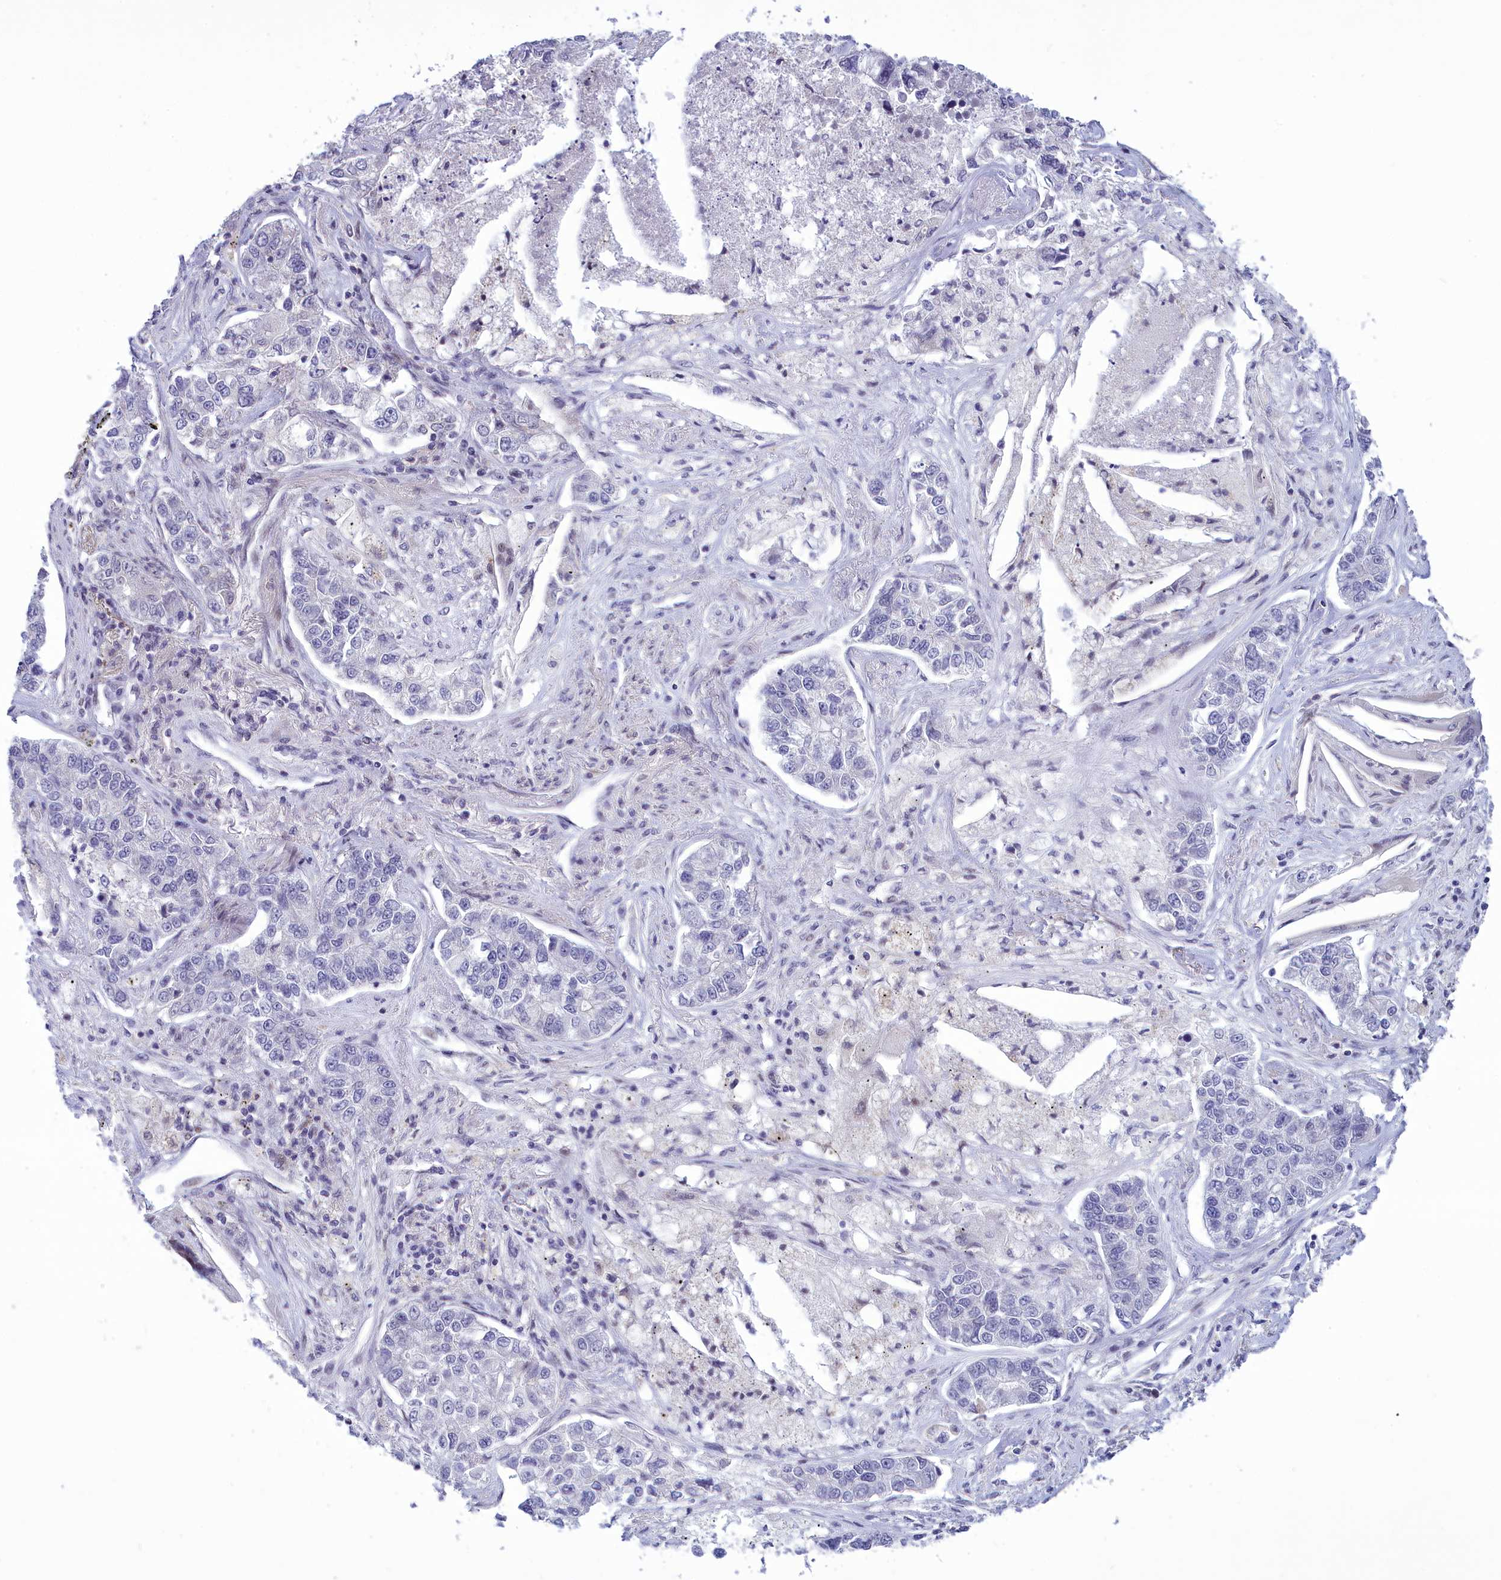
{"staining": {"intensity": "negative", "quantity": "none", "location": "none"}, "tissue": "lung cancer", "cell_type": "Tumor cells", "image_type": "cancer", "snomed": [{"axis": "morphology", "description": "Adenocarcinoma, NOS"}, {"axis": "topography", "description": "Lung"}], "caption": "Micrograph shows no significant protein expression in tumor cells of lung cancer (adenocarcinoma).", "gene": "CORO2A", "patient": {"sex": "male", "age": 49}}